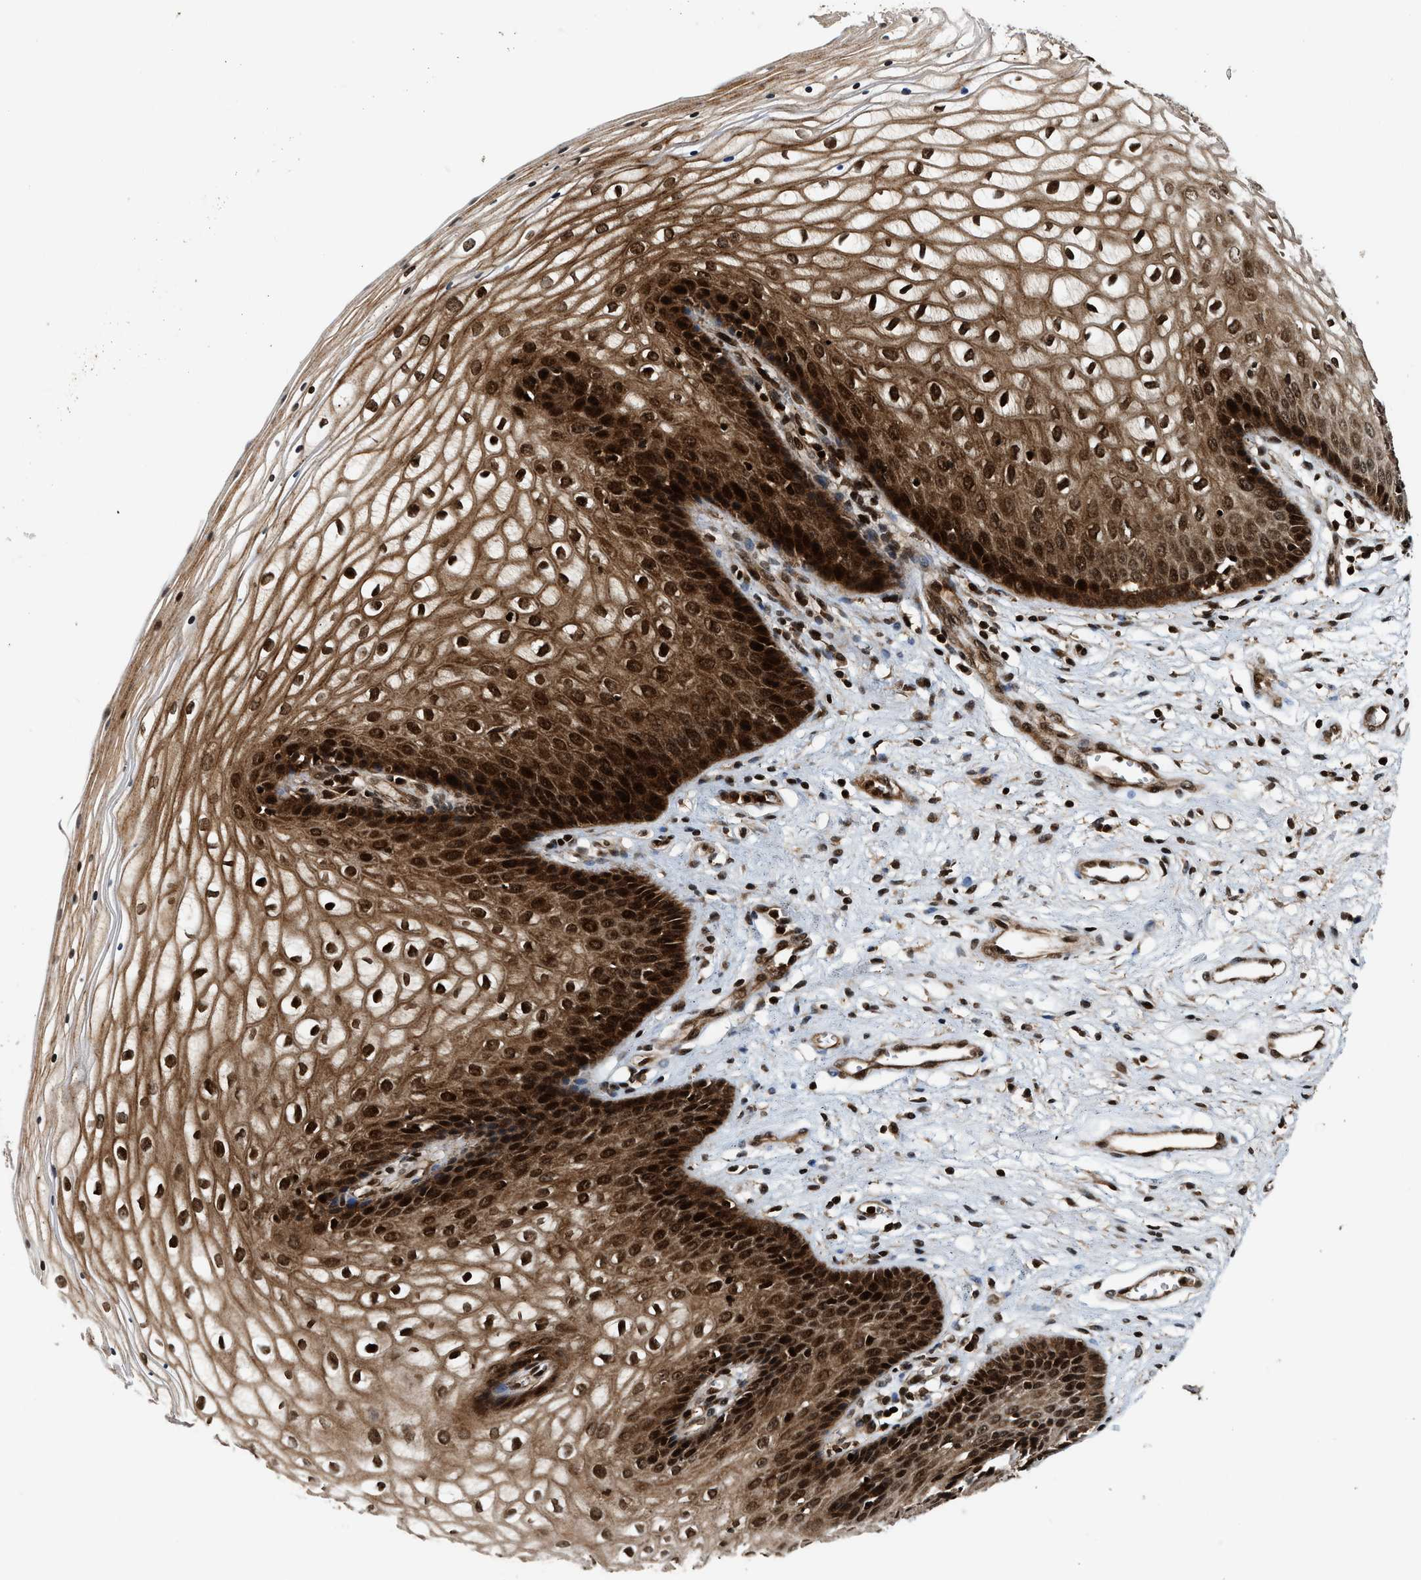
{"staining": {"intensity": "strong", "quantity": ">75%", "location": "cytoplasmic/membranous,nuclear"}, "tissue": "vagina", "cell_type": "Squamous epithelial cells", "image_type": "normal", "snomed": [{"axis": "morphology", "description": "Normal tissue, NOS"}, {"axis": "topography", "description": "Vagina"}], "caption": "An image of human vagina stained for a protein exhibits strong cytoplasmic/membranous,nuclear brown staining in squamous epithelial cells. (DAB (3,3'-diaminobenzidine) IHC with brightfield microscopy, high magnification).", "gene": "MDM2", "patient": {"sex": "female", "age": 34}}